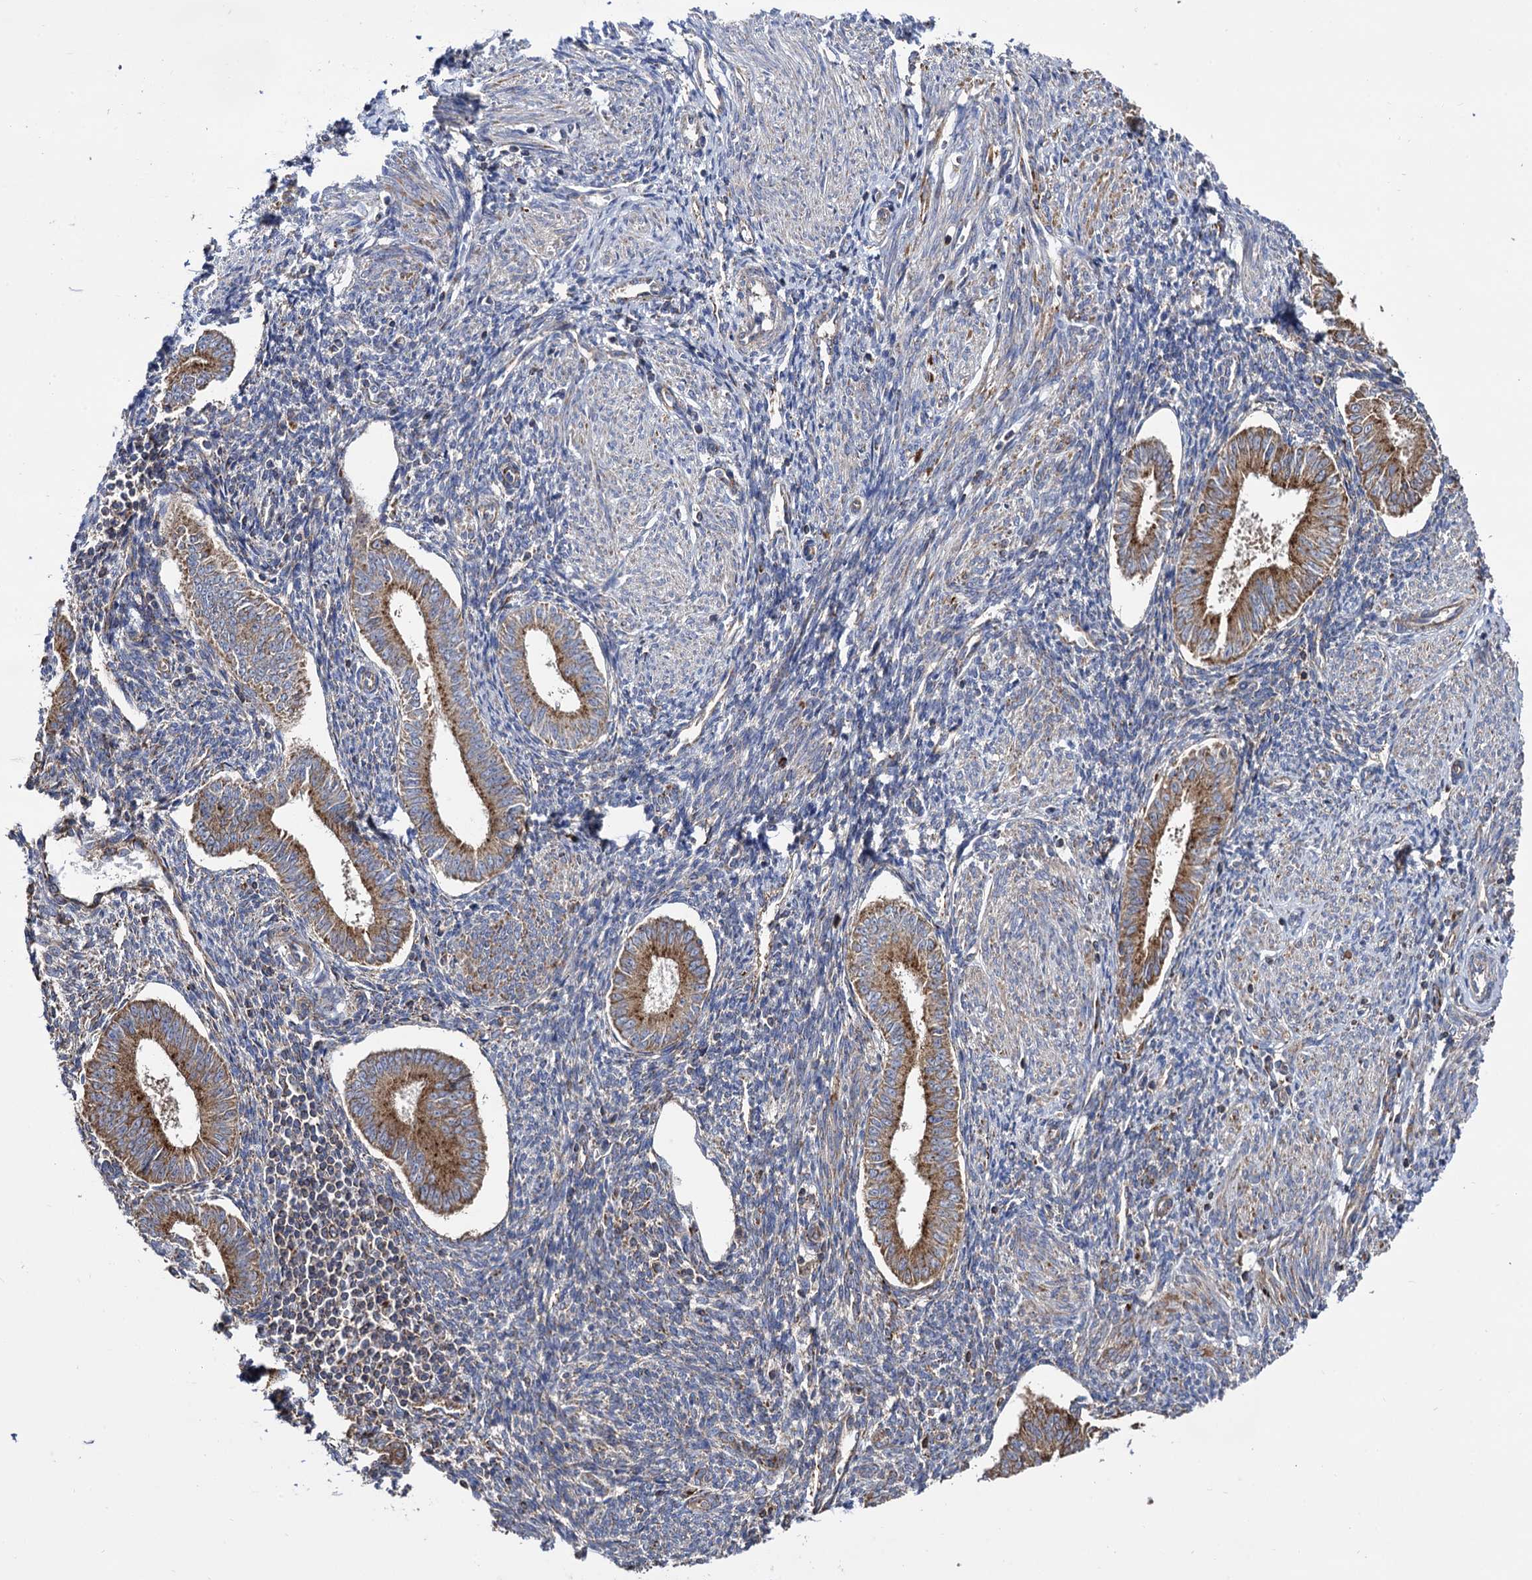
{"staining": {"intensity": "negative", "quantity": "none", "location": "none"}, "tissue": "endometrium", "cell_type": "Cells in endometrial stroma", "image_type": "normal", "snomed": [{"axis": "morphology", "description": "Normal tissue, NOS"}, {"axis": "topography", "description": "Uterus"}, {"axis": "topography", "description": "Endometrium"}], "caption": "Immunohistochemistry (IHC) micrograph of unremarkable human endometrium stained for a protein (brown), which exhibits no expression in cells in endometrial stroma.", "gene": "IQCH", "patient": {"sex": "female", "age": 48}}